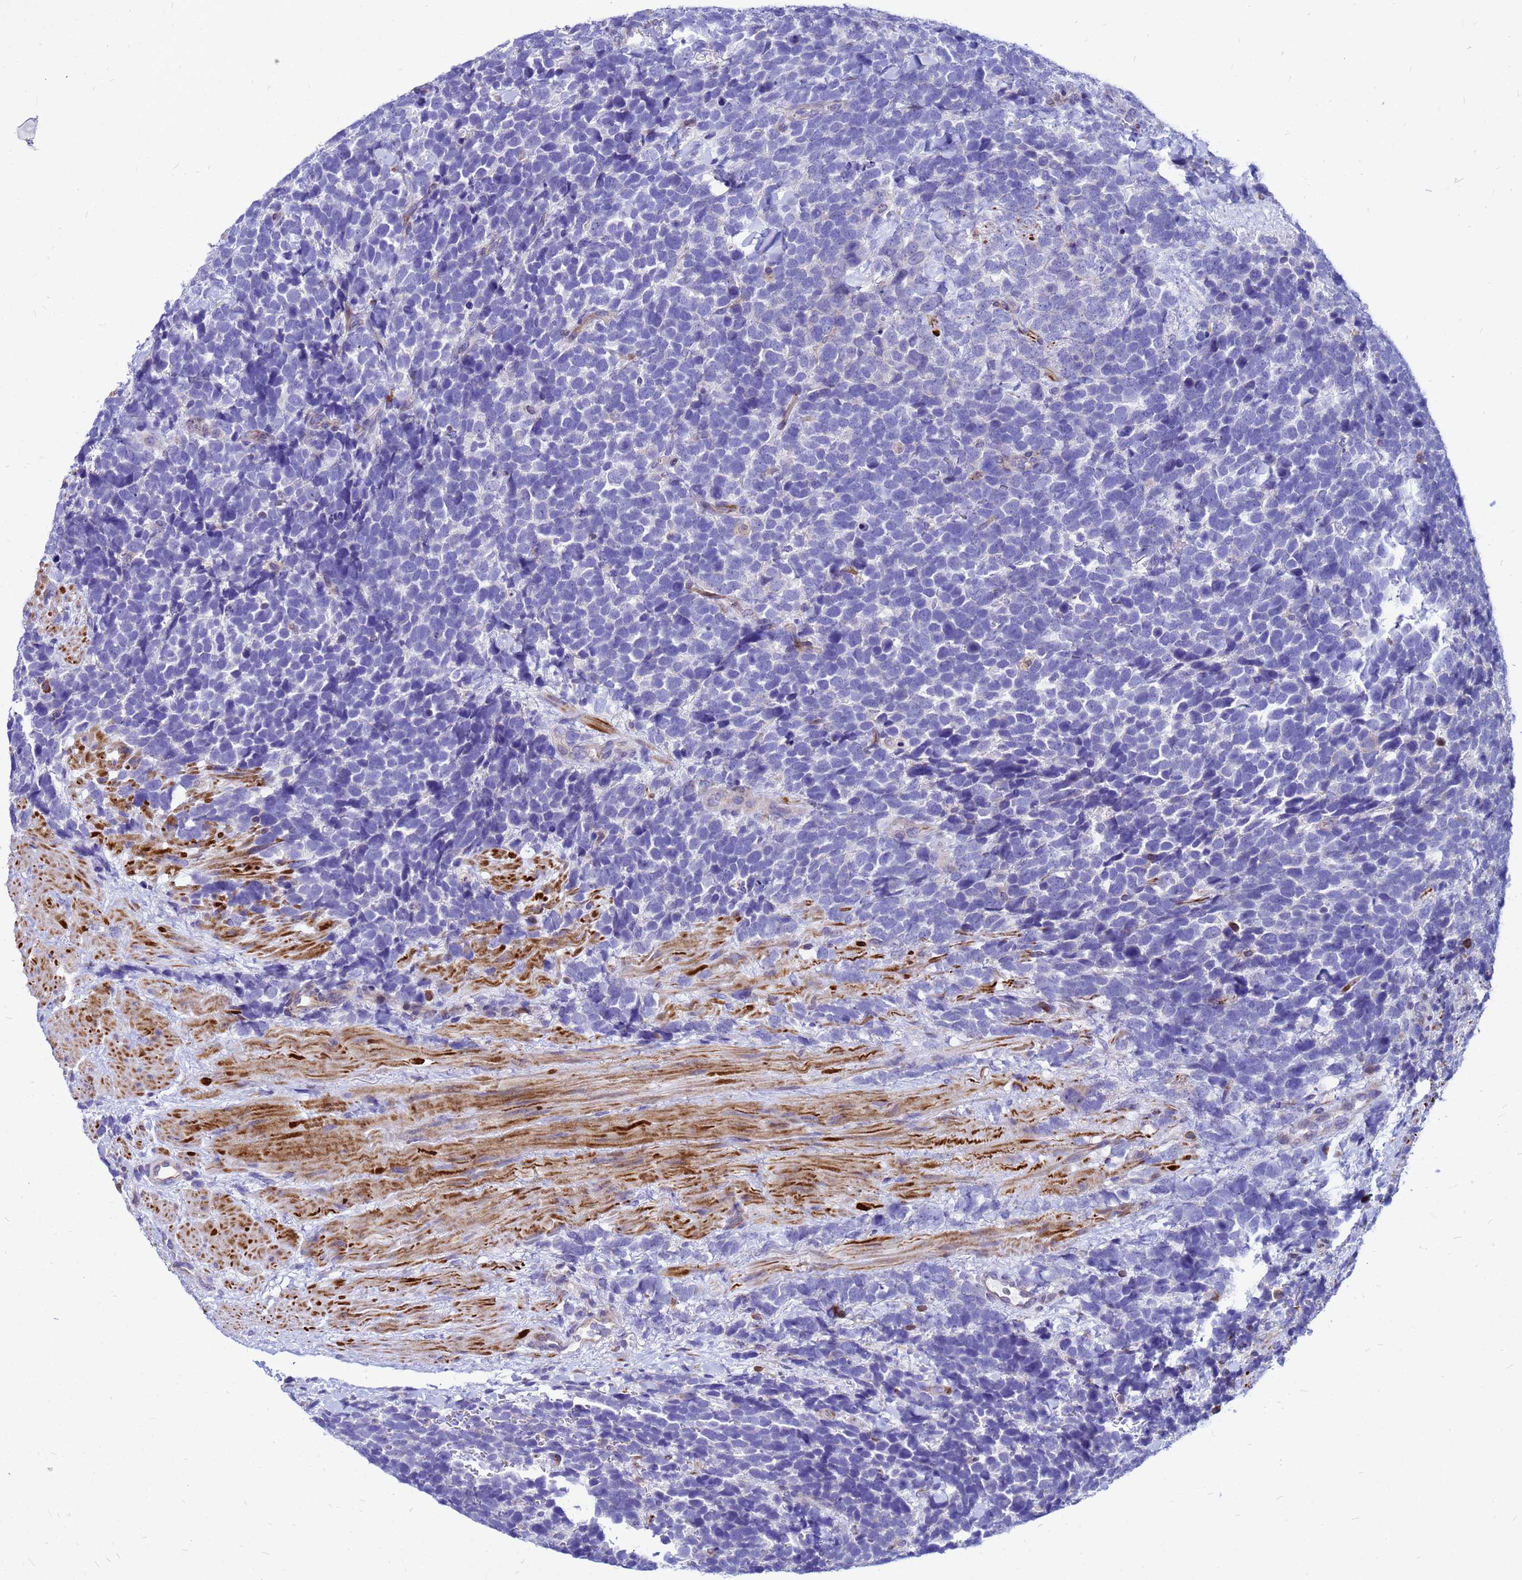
{"staining": {"intensity": "negative", "quantity": "none", "location": "none"}, "tissue": "urothelial cancer", "cell_type": "Tumor cells", "image_type": "cancer", "snomed": [{"axis": "morphology", "description": "Urothelial carcinoma, High grade"}, {"axis": "topography", "description": "Urinary bladder"}], "caption": "Immunohistochemistry (IHC) photomicrograph of urothelial cancer stained for a protein (brown), which displays no staining in tumor cells.", "gene": "FHIP1A", "patient": {"sex": "female", "age": 82}}